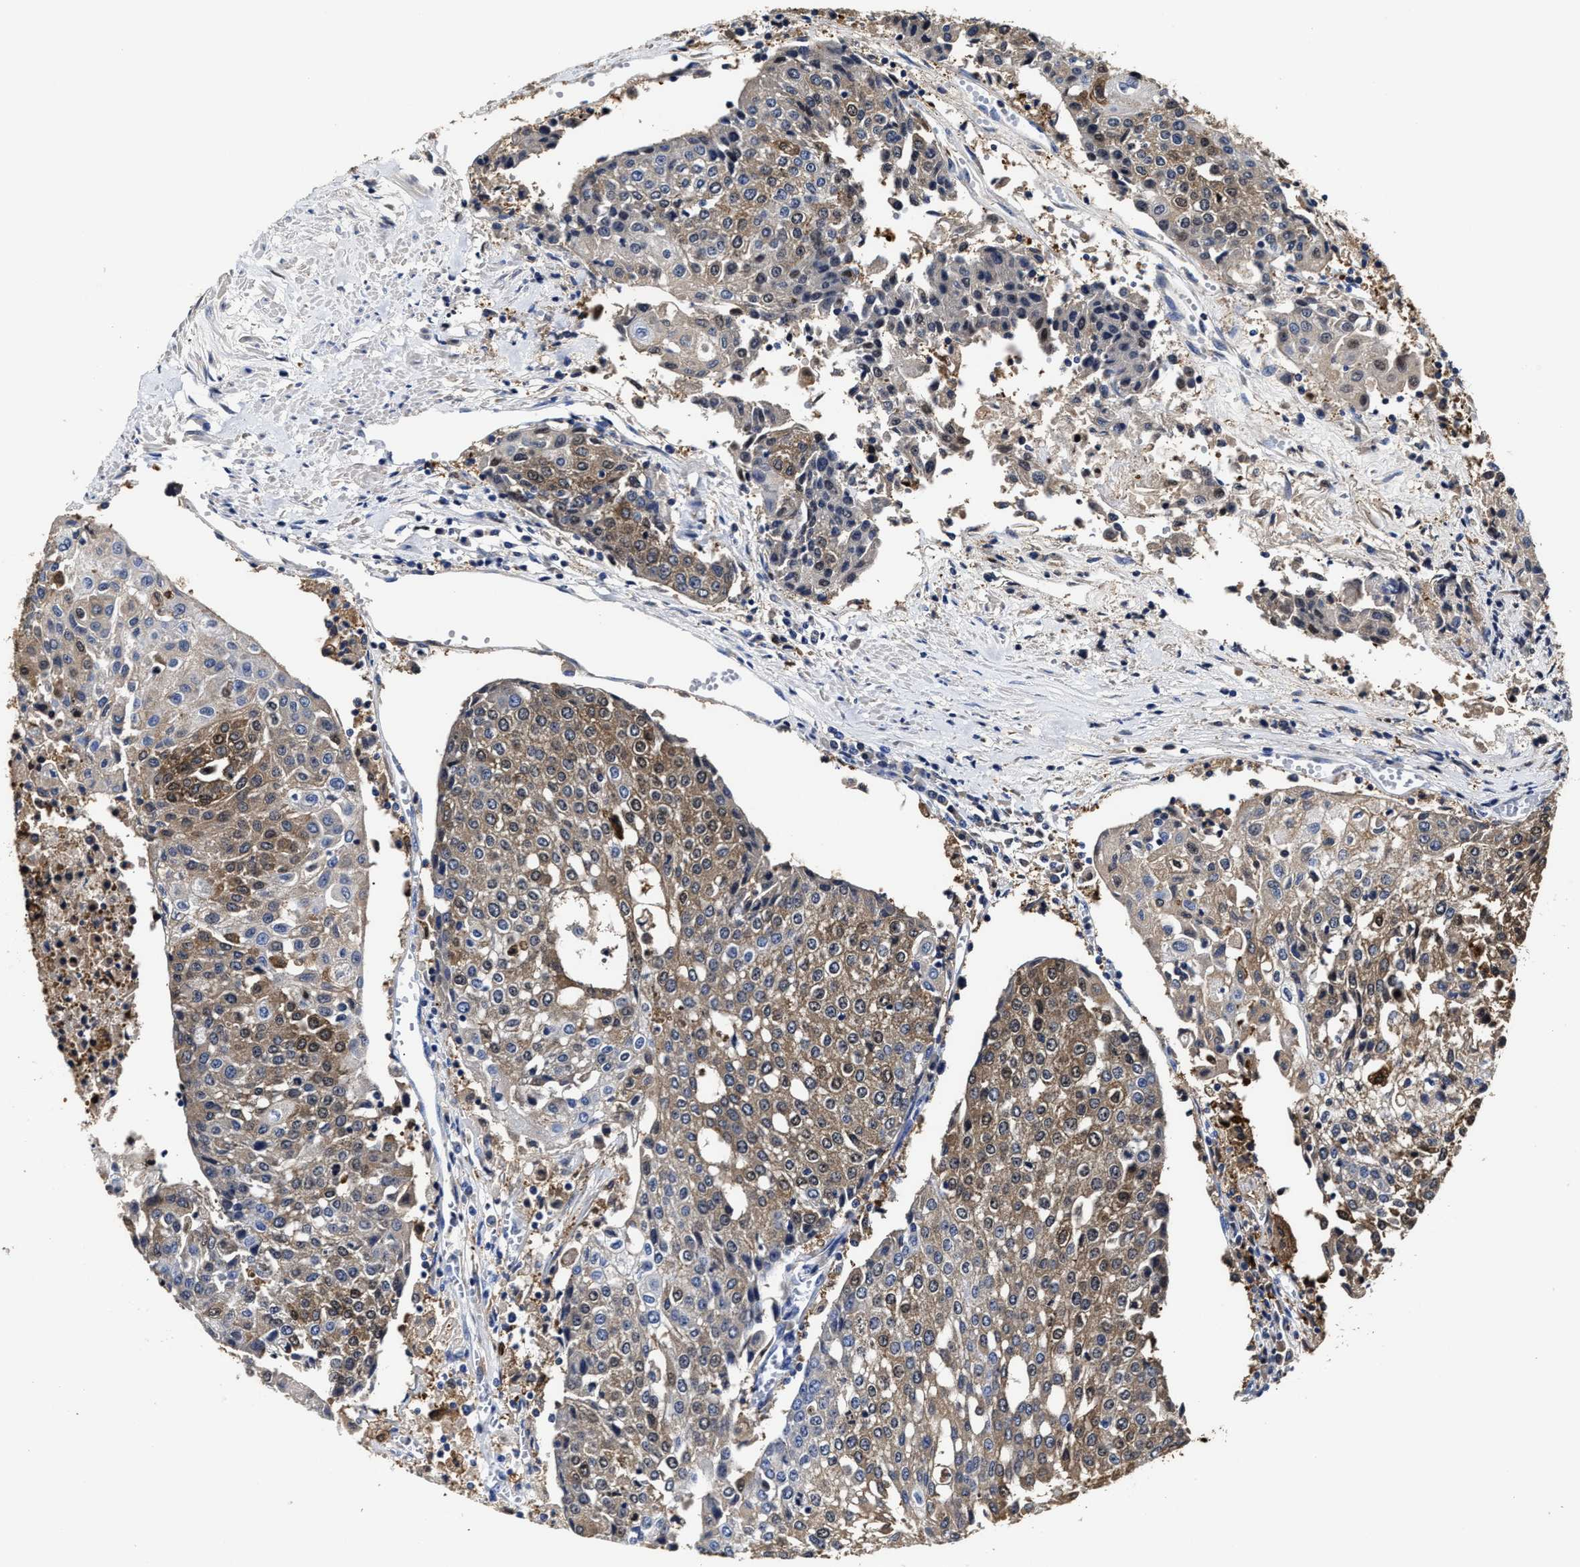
{"staining": {"intensity": "moderate", "quantity": "25%-75%", "location": "cytoplasmic/membranous"}, "tissue": "urothelial cancer", "cell_type": "Tumor cells", "image_type": "cancer", "snomed": [{"axis": "morphology", "description": "Urothelial carcinoma, High grade"}, {"axis": "topography", "description": "Urinary bladder"}], "caption": "A micrograph of human urothelial cancer stained for a protein shows moderate cytoplasmic/membranous brown staining in tumor cells. The staining was performed using DAB to visualize the protein expression in brown, while the nuclei were stained in blue with hematoxylin (Magnification: 20x).", "gene": "PRPF4B", "patient": {"sex": "female", "age": 85}}